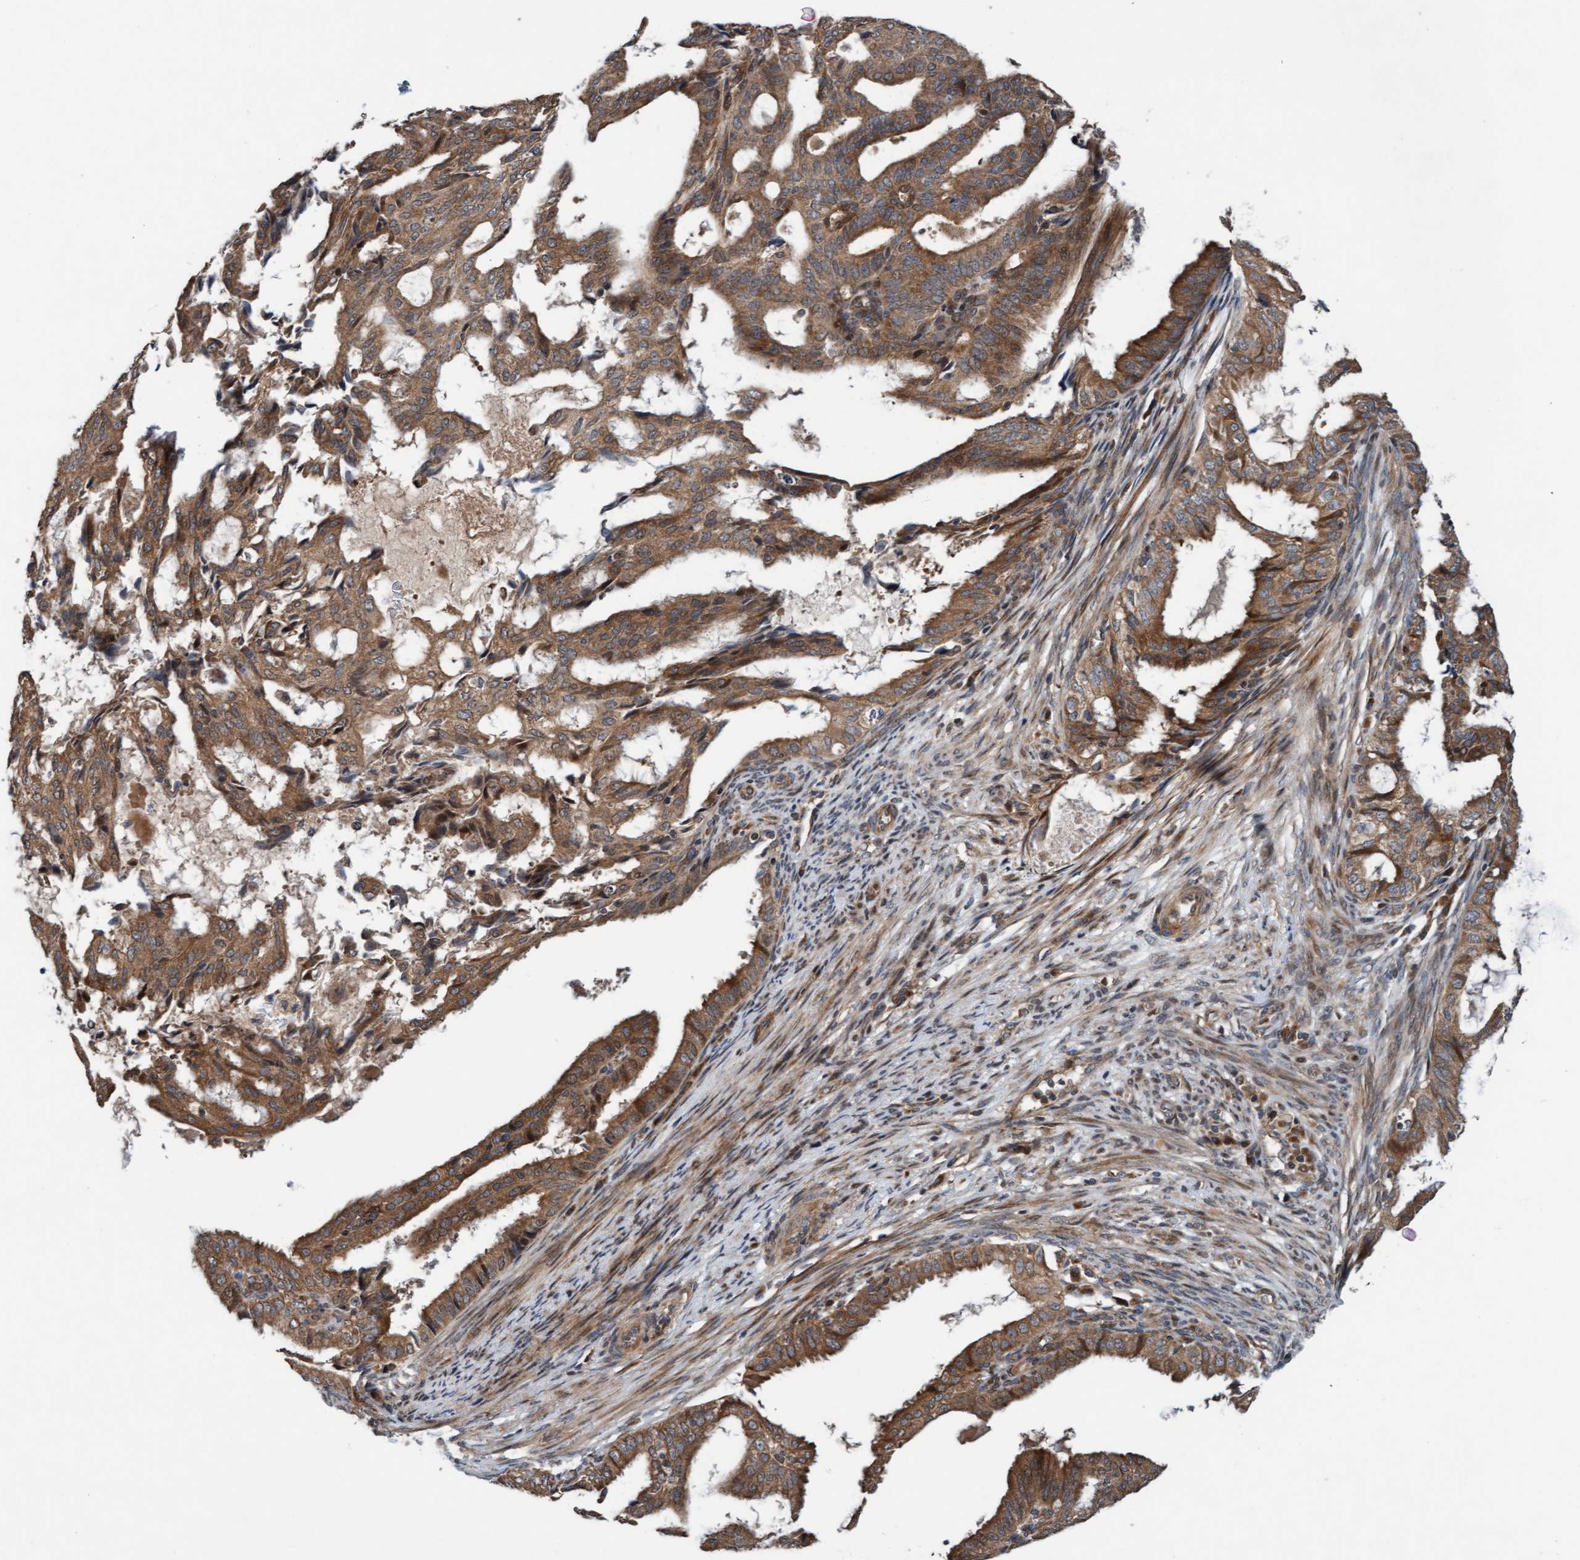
{"staining": {"intensity": "weak", "quantity": ">75%", "location": "cytoplasmic/membranous"}, "tissue": "endometrial cancer", "cell_type": "Tumor cells", "image_type": "cancer", "snomed": [{"axis": "morphology", "description": "Adenocarcinoma, NOS"}, {"axis": "topography", "description": "Endometrium"}], "caption": "Immunohistochemical staining of endometrial adenocarcinoma shows weak cytoplasmic/membranous protein positivity in about >75% of tumor cells. (Brightfield microscopy of DAB IHC at high magnification).", "gene": "MLXIP", "patient": {"sex": "female", "age": 58}}